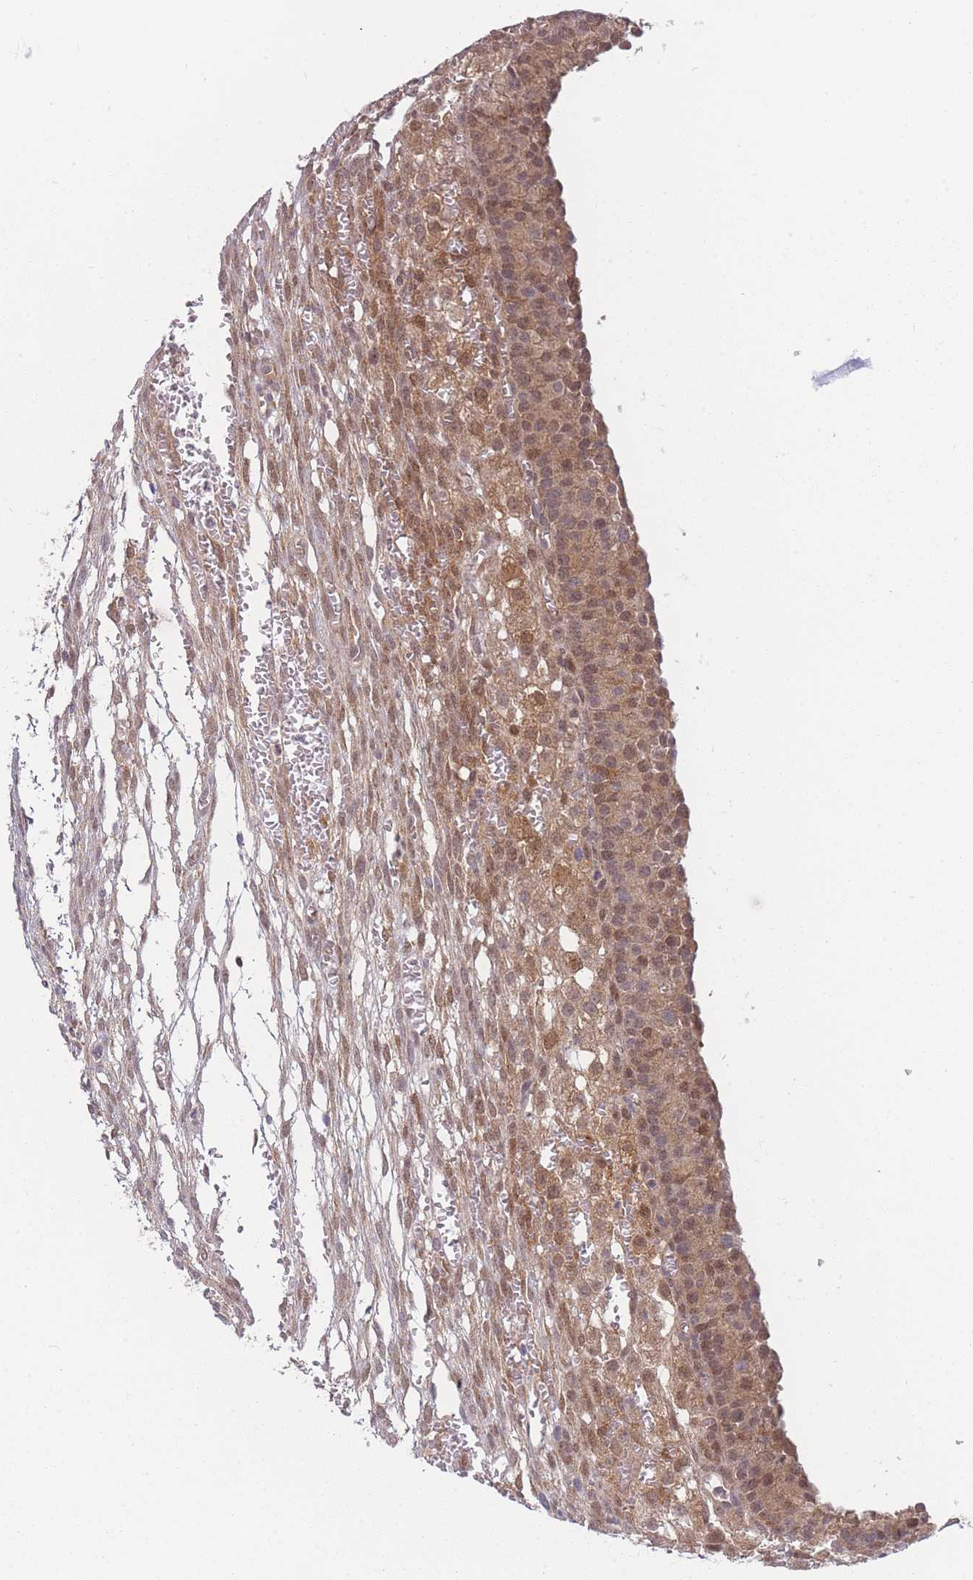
{"staining": {"intensity": "weak", "quantity": "<25%", "location": "cytoplasmic/membranous"}, "tissue": "ovary", "cell_type": "Ovarian stroma cells", "image_type": "normal", "snomed": [{"axis": "morphology", "description": "Normal tissue, NOS"}, {"axis": "topography", "description": "Ovary"}], "caption": "This is an immunohistochemistry histopathology image of benign ovary. There is no expression in ovarian stroma cells.", "gene": "MRI1", "patient": {"sex": "female", "age": 39}}